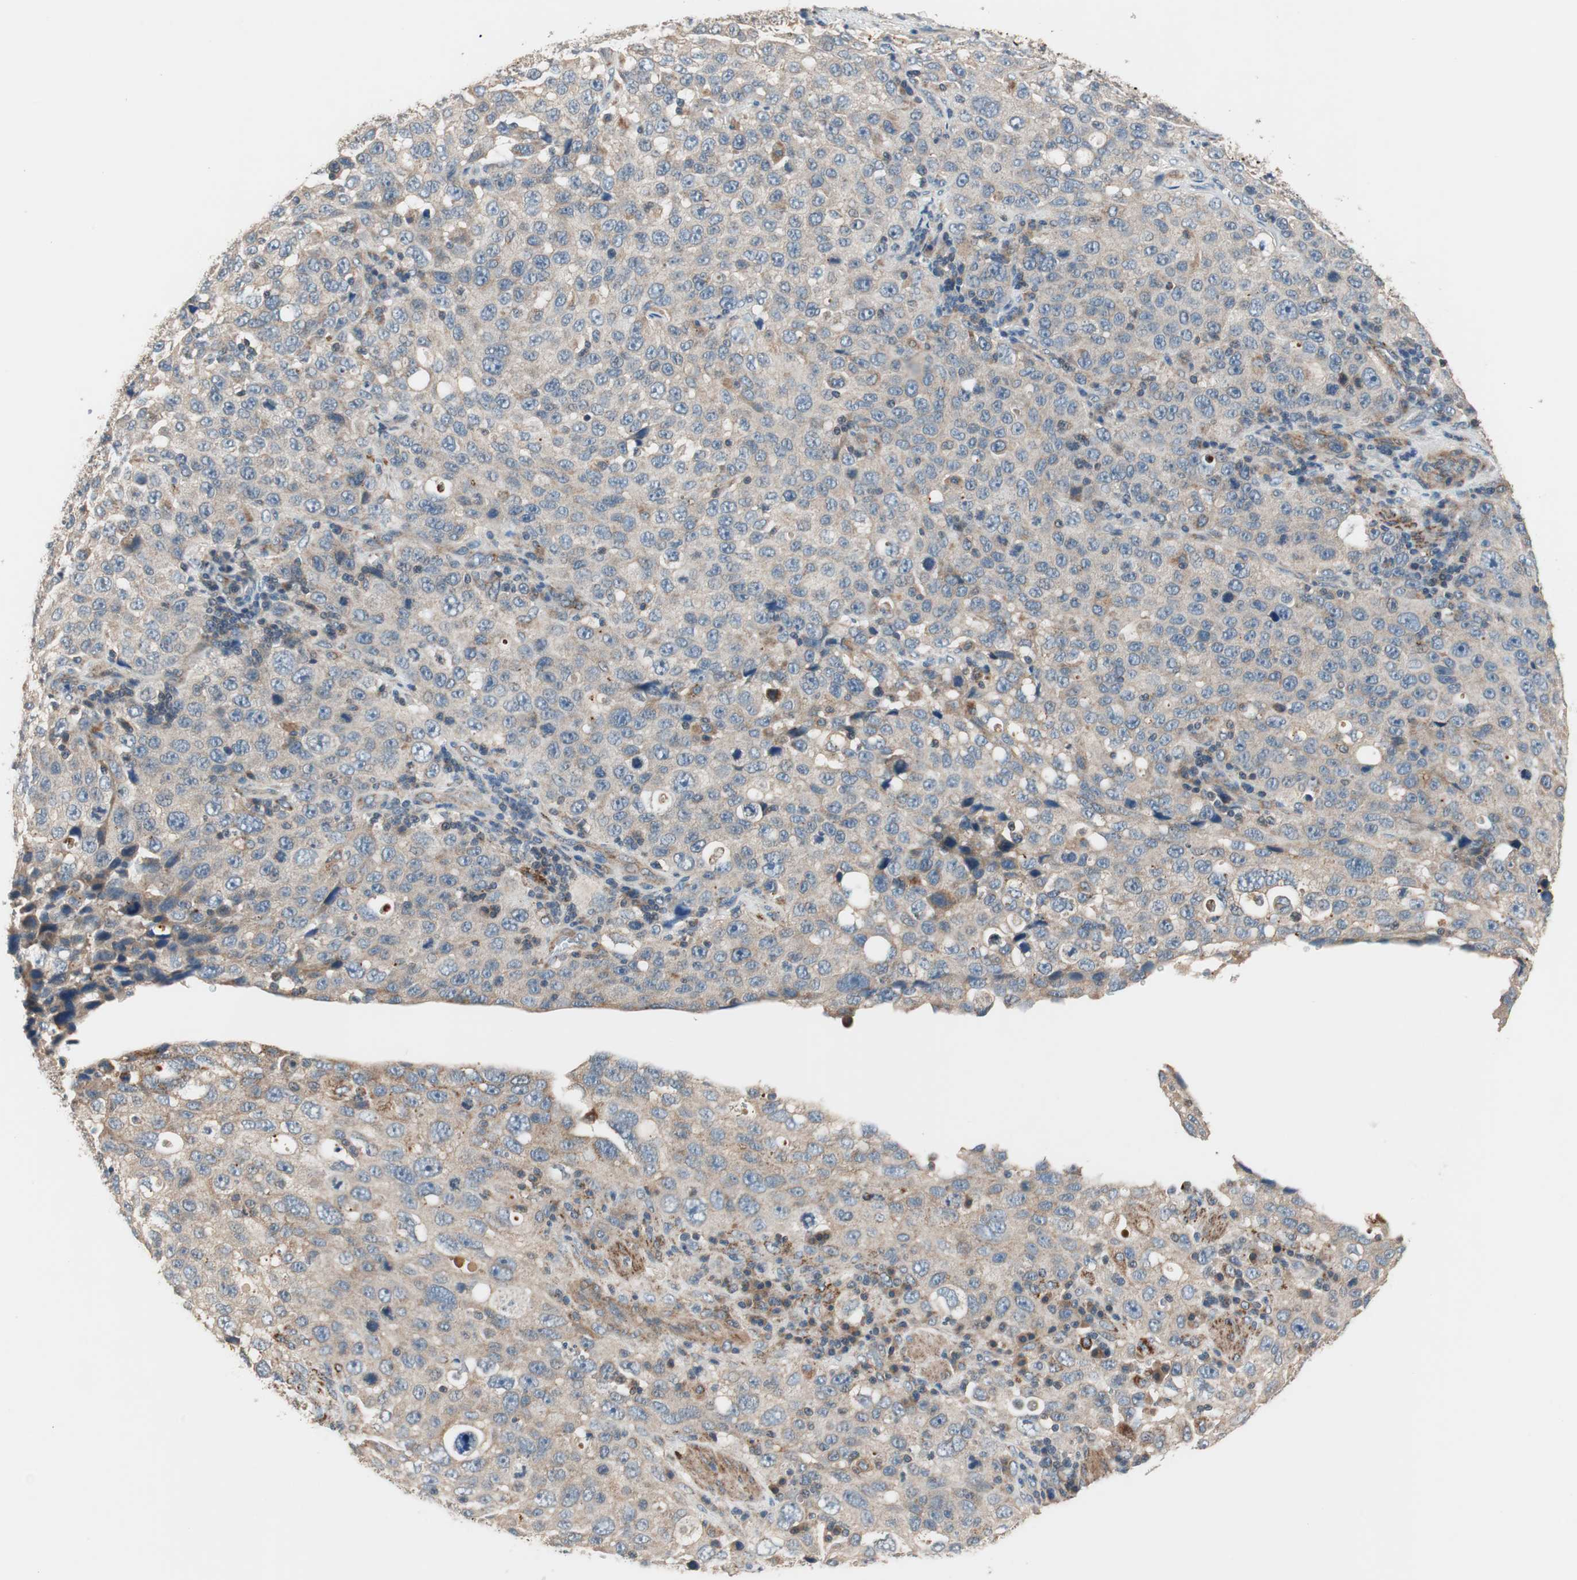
{"staining": {"intensity": "weak", "quantity": ">75%", "location": "cytoplasmic/membranous"}, "tissue": "stomach cancer", "cell_type": "Tumor cells", "image_type": "cancer", "snomed": [{"axis": "morphology", "description": "Normal tissue, NOS"}, {"axis": "morphology", "description": "Adenocarcinoma, NOS"}, {"axis": "topography", "description": "Stomach"}], "caption": "Immunohistochemistry image of neoplastic tissue: adenocarcinoma (stomach) stained using immunohistochemistry (IHC) displays low levels of weak protein expression localized specifically in the cytoplasmic/membranous of tumor cells, appearing as a cytoplasmic/membranous brown color.", "gene": "HPN", "patient": {"sex": "male", "age": 48}}